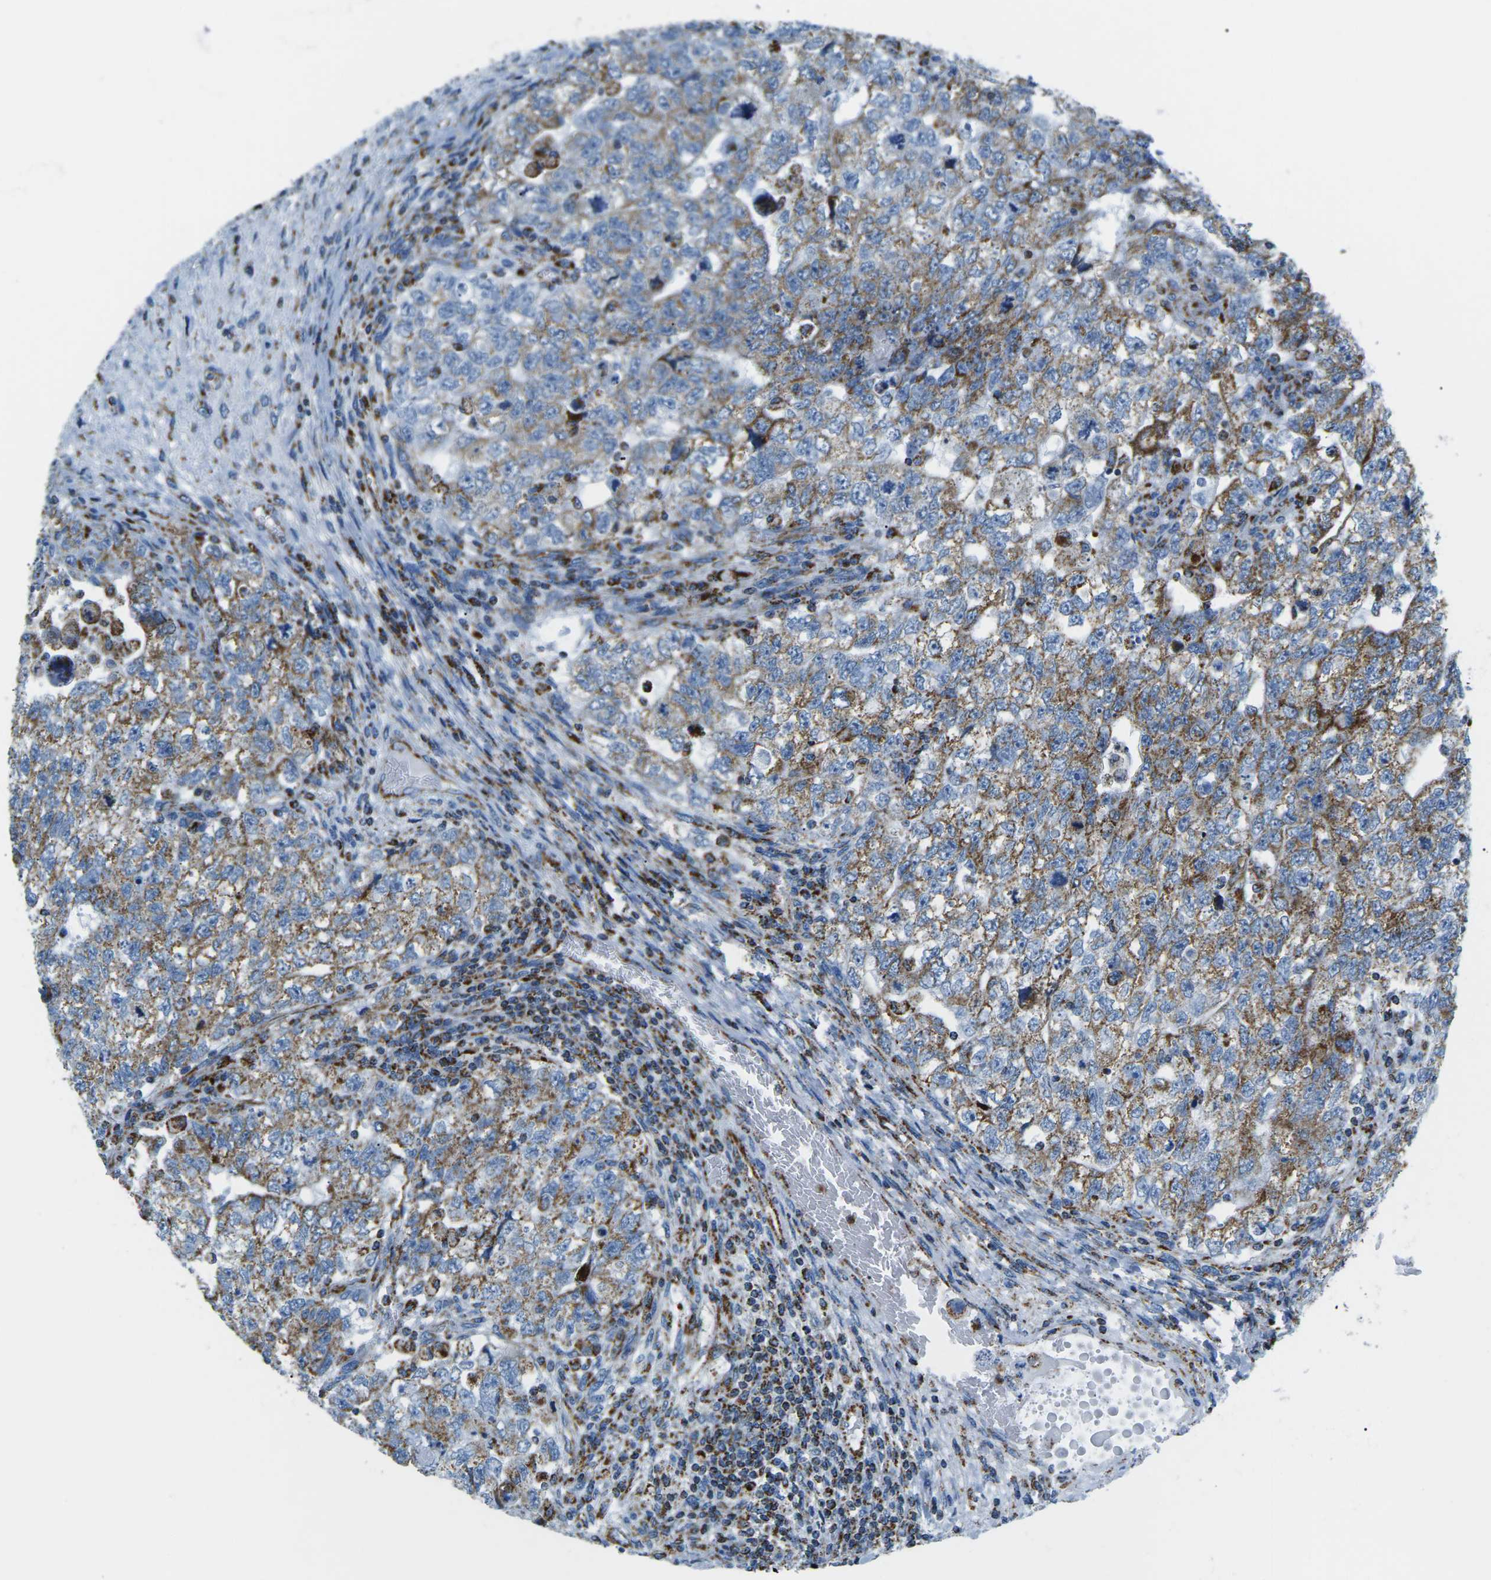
{"staining": {"intensity": "strong", "quantity": "25%-75%", "location": "cytoplasmic/membranous"}, "tissue": "testis cancer", "cell_type": "Tumor cells", "image_type": "cancer", "snomed": [{"axis": "morphology", "description": "Carcinoma, Embryonal, NOS"}, {"axis": "topography", "description": "Testis"}], "caption": "An IHC image of neoplastic tissue is shown. Protein staining in brown highlights strong cytoplasmic/membranous positivity in testis cancer (embryonal carcinoma) within tumor cells.", "gene": "COX6C", "patient": {"sex": "male", "age": 36}}